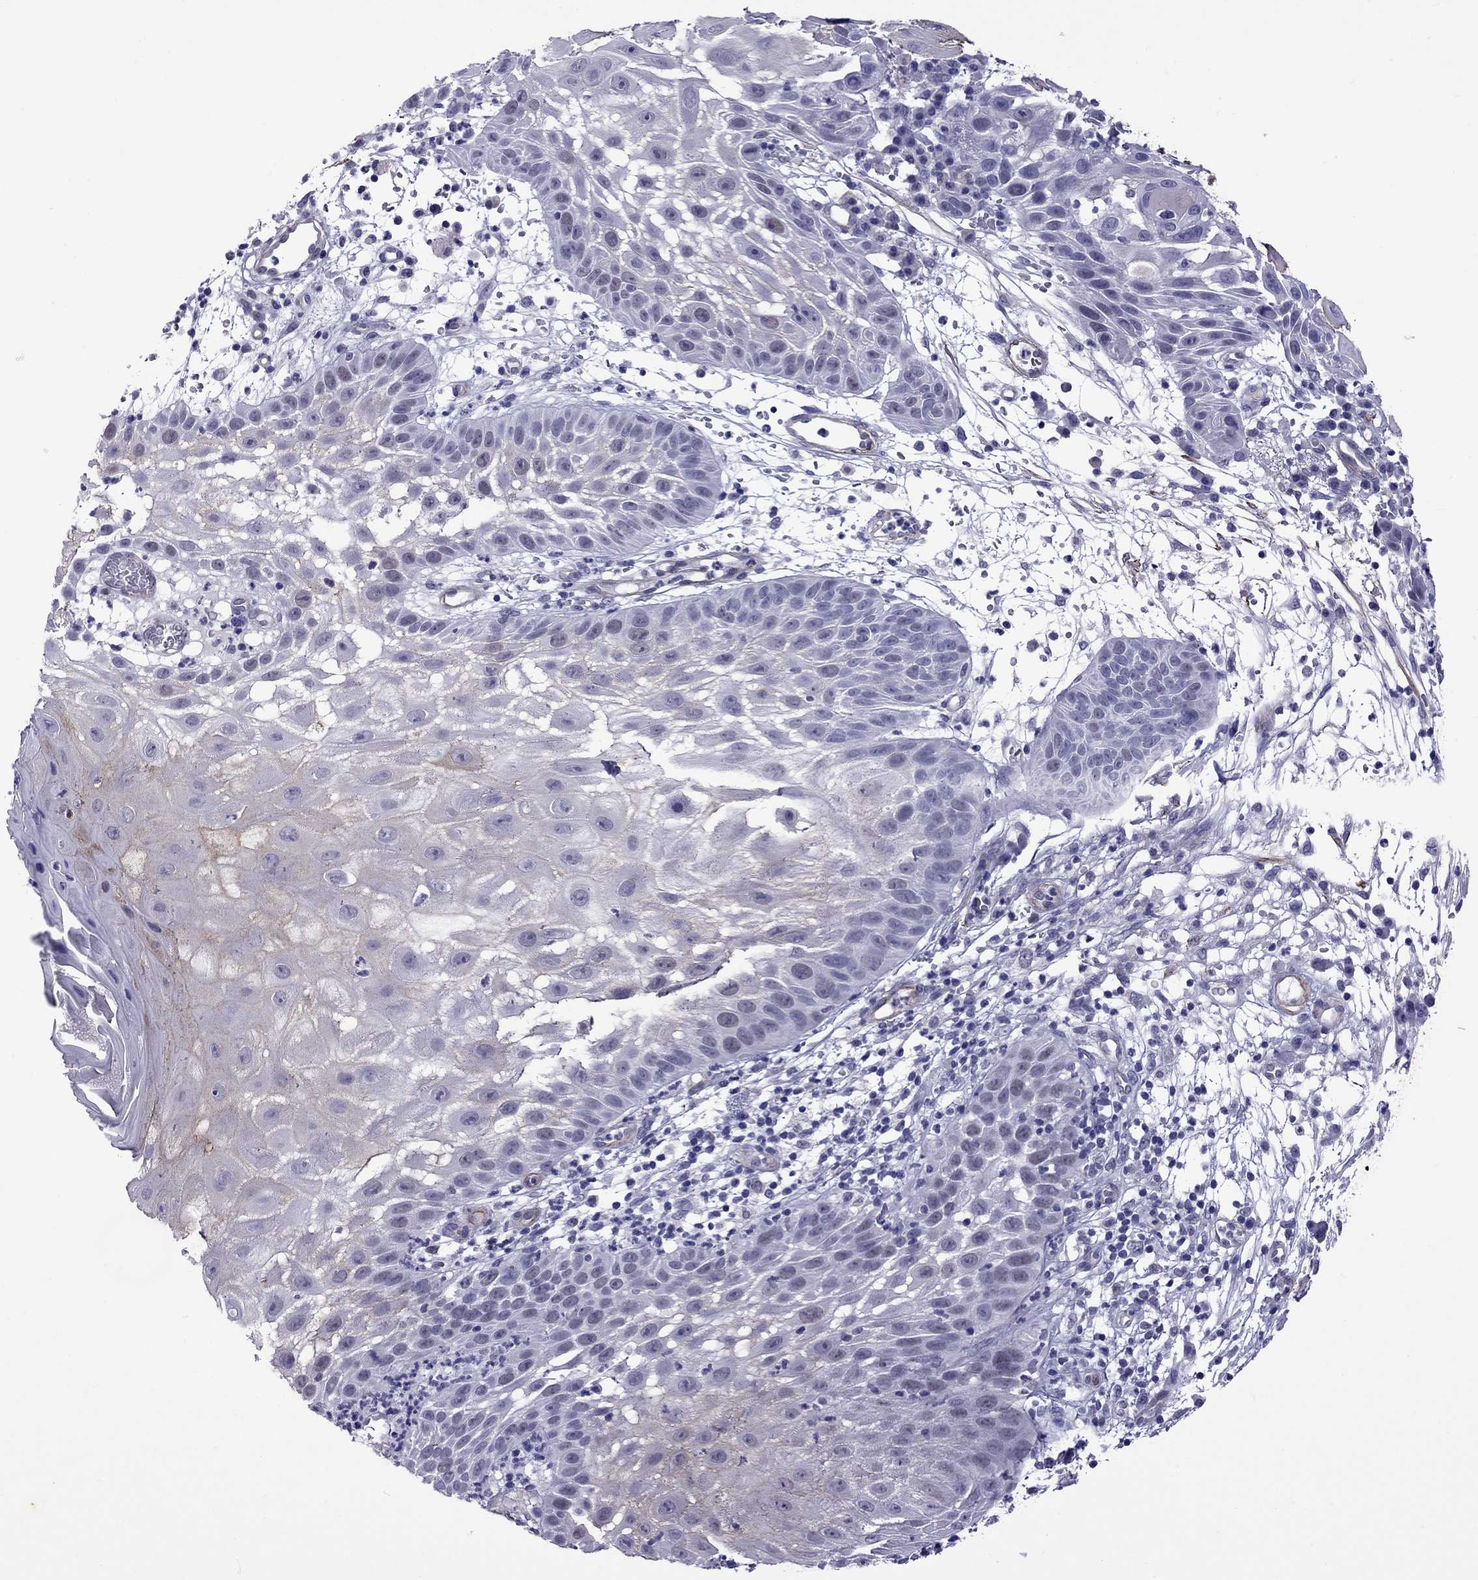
{"staining": {"intensity": "negative", "quantity": "none", "location": "none"}, "tissue": "skin cancer", "cell_type": "Tumor cells", "image_type": "cancer", "snomed": [{"axis": "morphology", "description": "Normal tissue, NOS"}, {"axis": "morphology", "description": "Squamous cell carcinoma, NOS"}, {"axis": "topography", "description": "Skin"}], "caption": "The histopathology image displays no significant staining in tumor cells of skin cancer (squamous cell carcinoma). (DAB (3,3'-diaminobenzidine) IHC, high magnification).", "gene": "CHRNA5", "patient": {"sex": "male", "age": 79}}